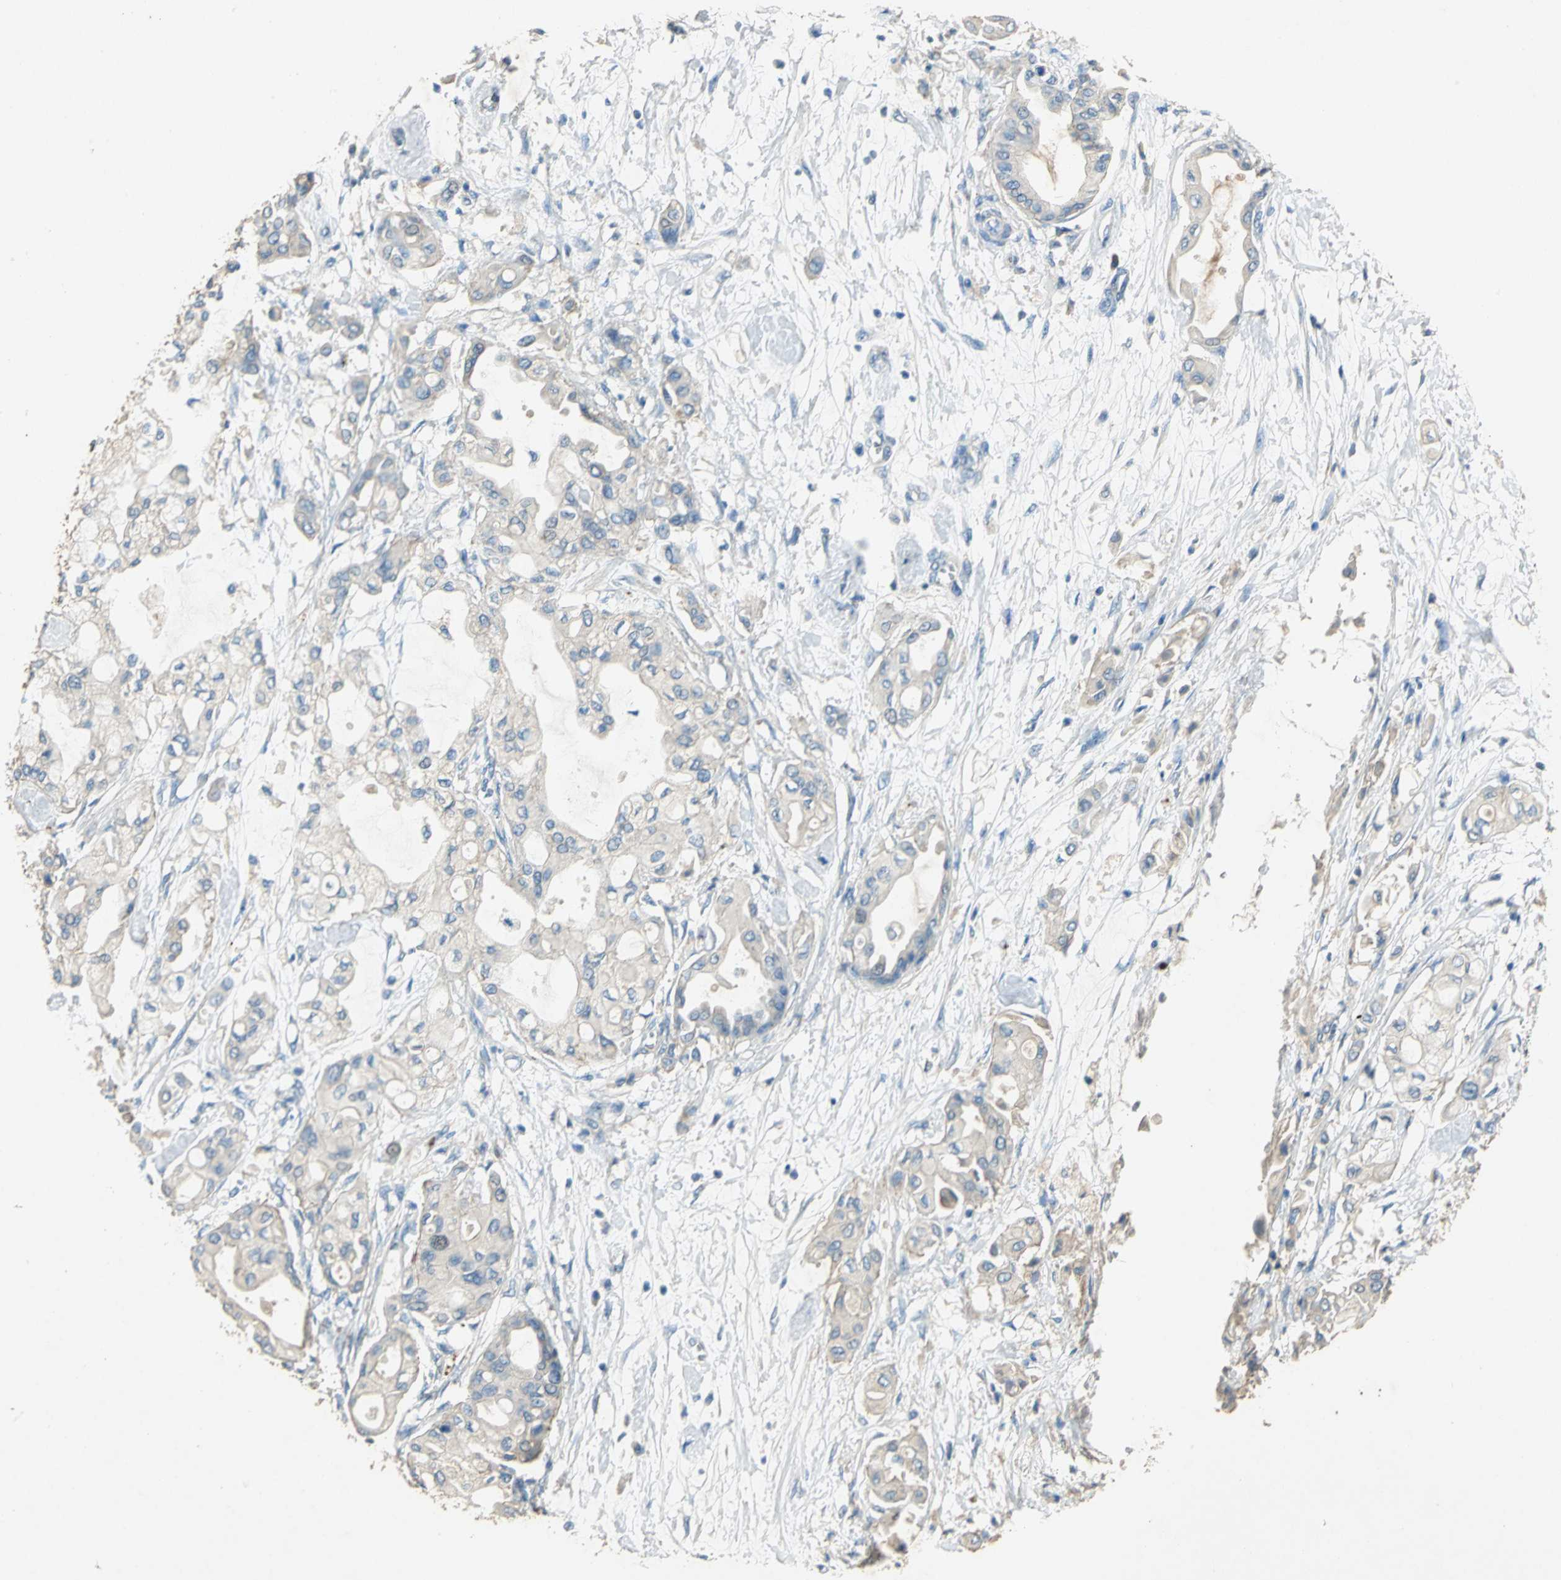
{"staining": {"intensity": "weak", "quantity": ">75%", "location": "cytoplasmic/membranous"}, "tissue": "pancreatic cancer", "cell_type": "Tumor cells", "image_type": "cancer", "snomed": [{"axis": "morphology", "description": "Adenocarcinoma, NOS"}, {"axis": "morphology", "description": "Adenocarcinoma, metastatic, NOS"}, {"axis": "topography", "description": "Lymph node"}, {"axis": "topography", "description": "Pancreas"}, {"axis": "topography", "description": "Duodenum"}], "caption": "Human pancreatic metastatic adenocarcinoma stained with a protein marker exhibits weak staining in tumor cells.", "gene": "ADAMTS5", "patient": {"sex": "female", "age": 64}}